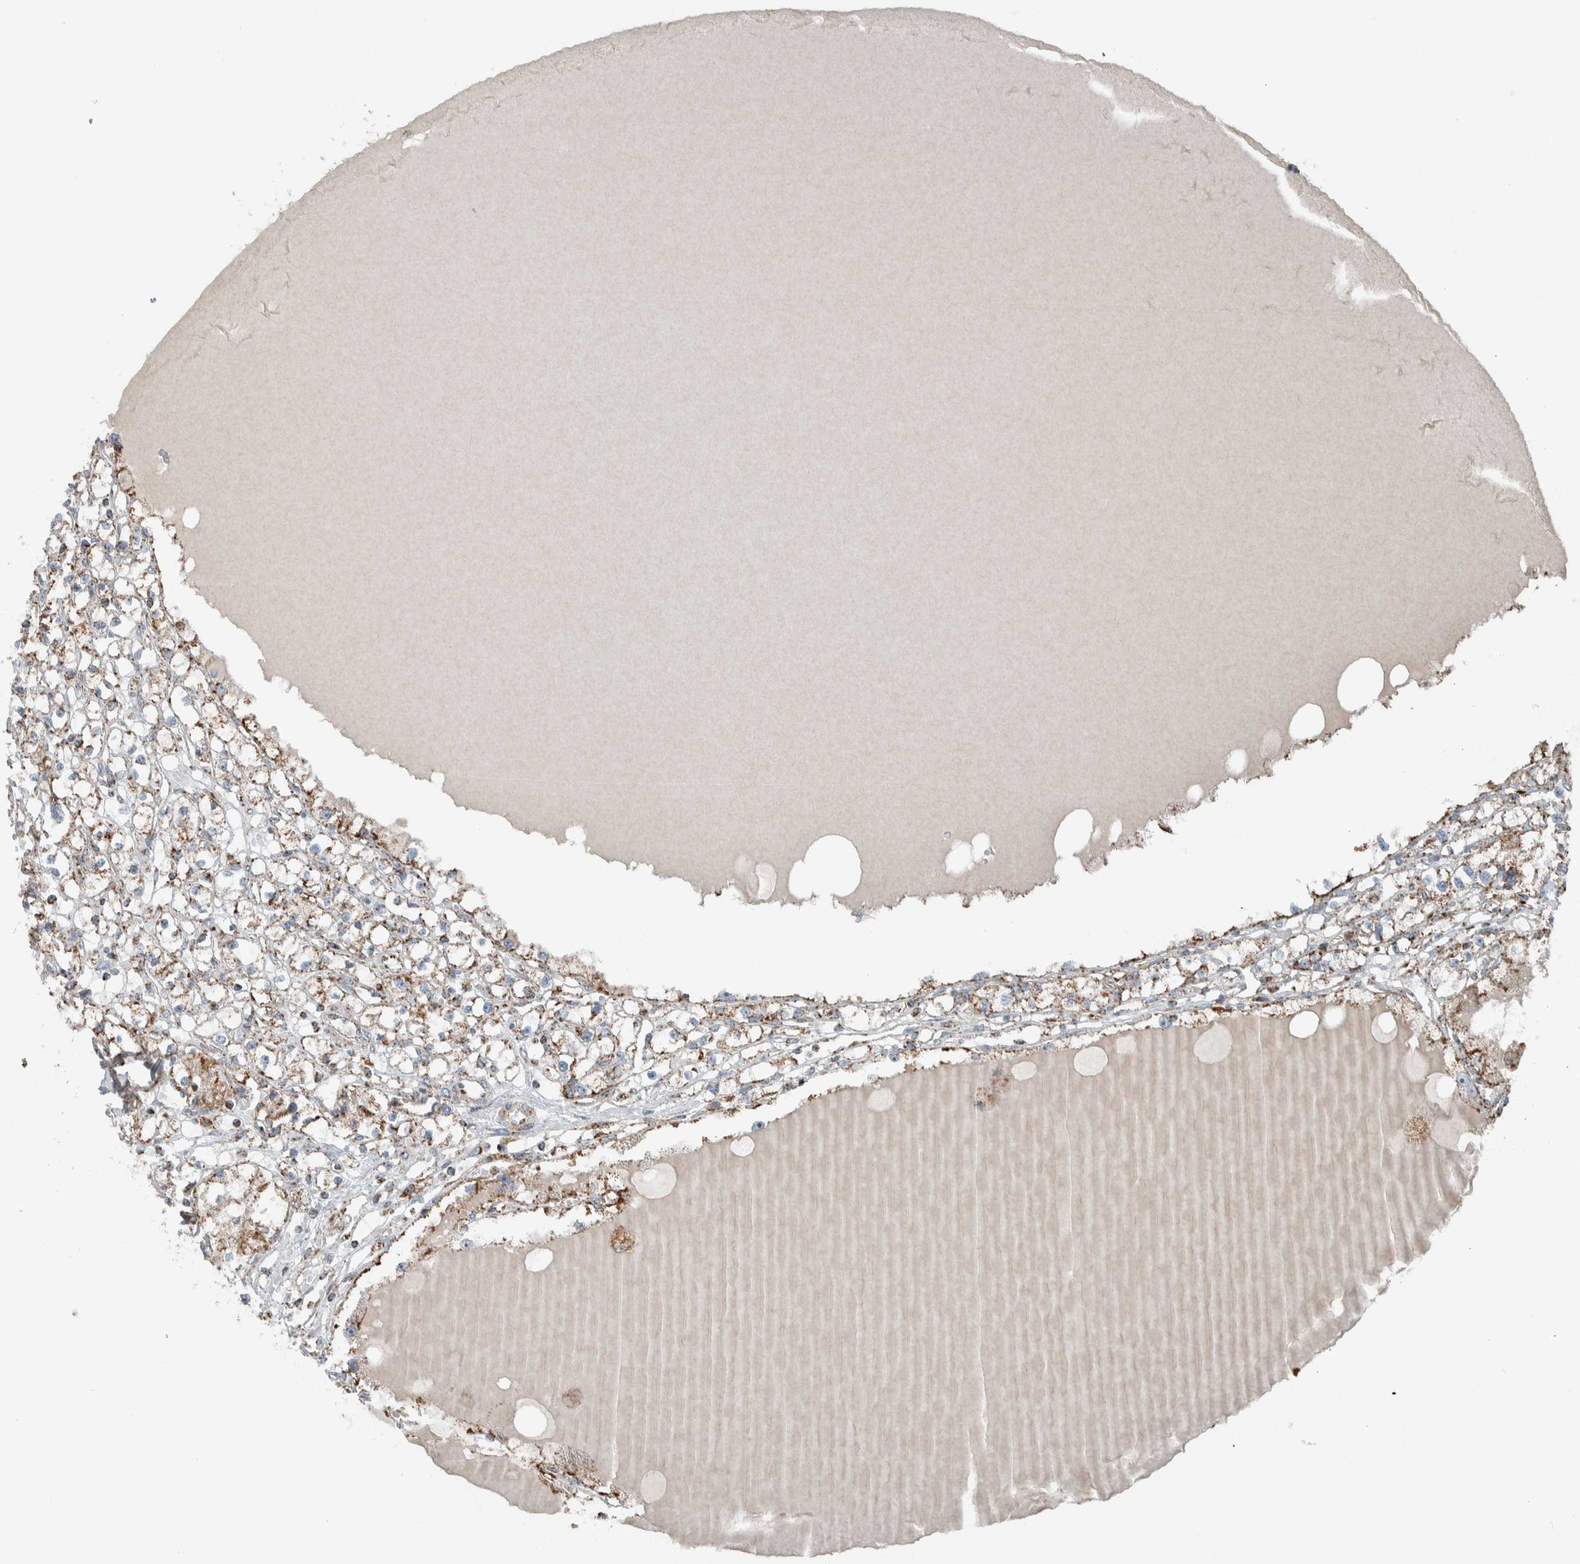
{"staining": {"intensity": "moderate", "quantity": ">75%", "location": "cytoplasmic/membranous"}, "tissue": "renal cancer", "cell_type": "Tumor cells", "image_type": "cancer", "snomed": [{"axis": "morphology", "description": "Adenocarcinoma, NOS"}, {"axis": "topography", "description": "Kidney"}], "caption": "Brown immunohistochemical staining in renal adenocarcinoma reveals moderate cytoplasmic/membranous expression in about >75% of tumor cells.", "gene": "CNTROB", "patient": {"sex": "male", "age": 56}}